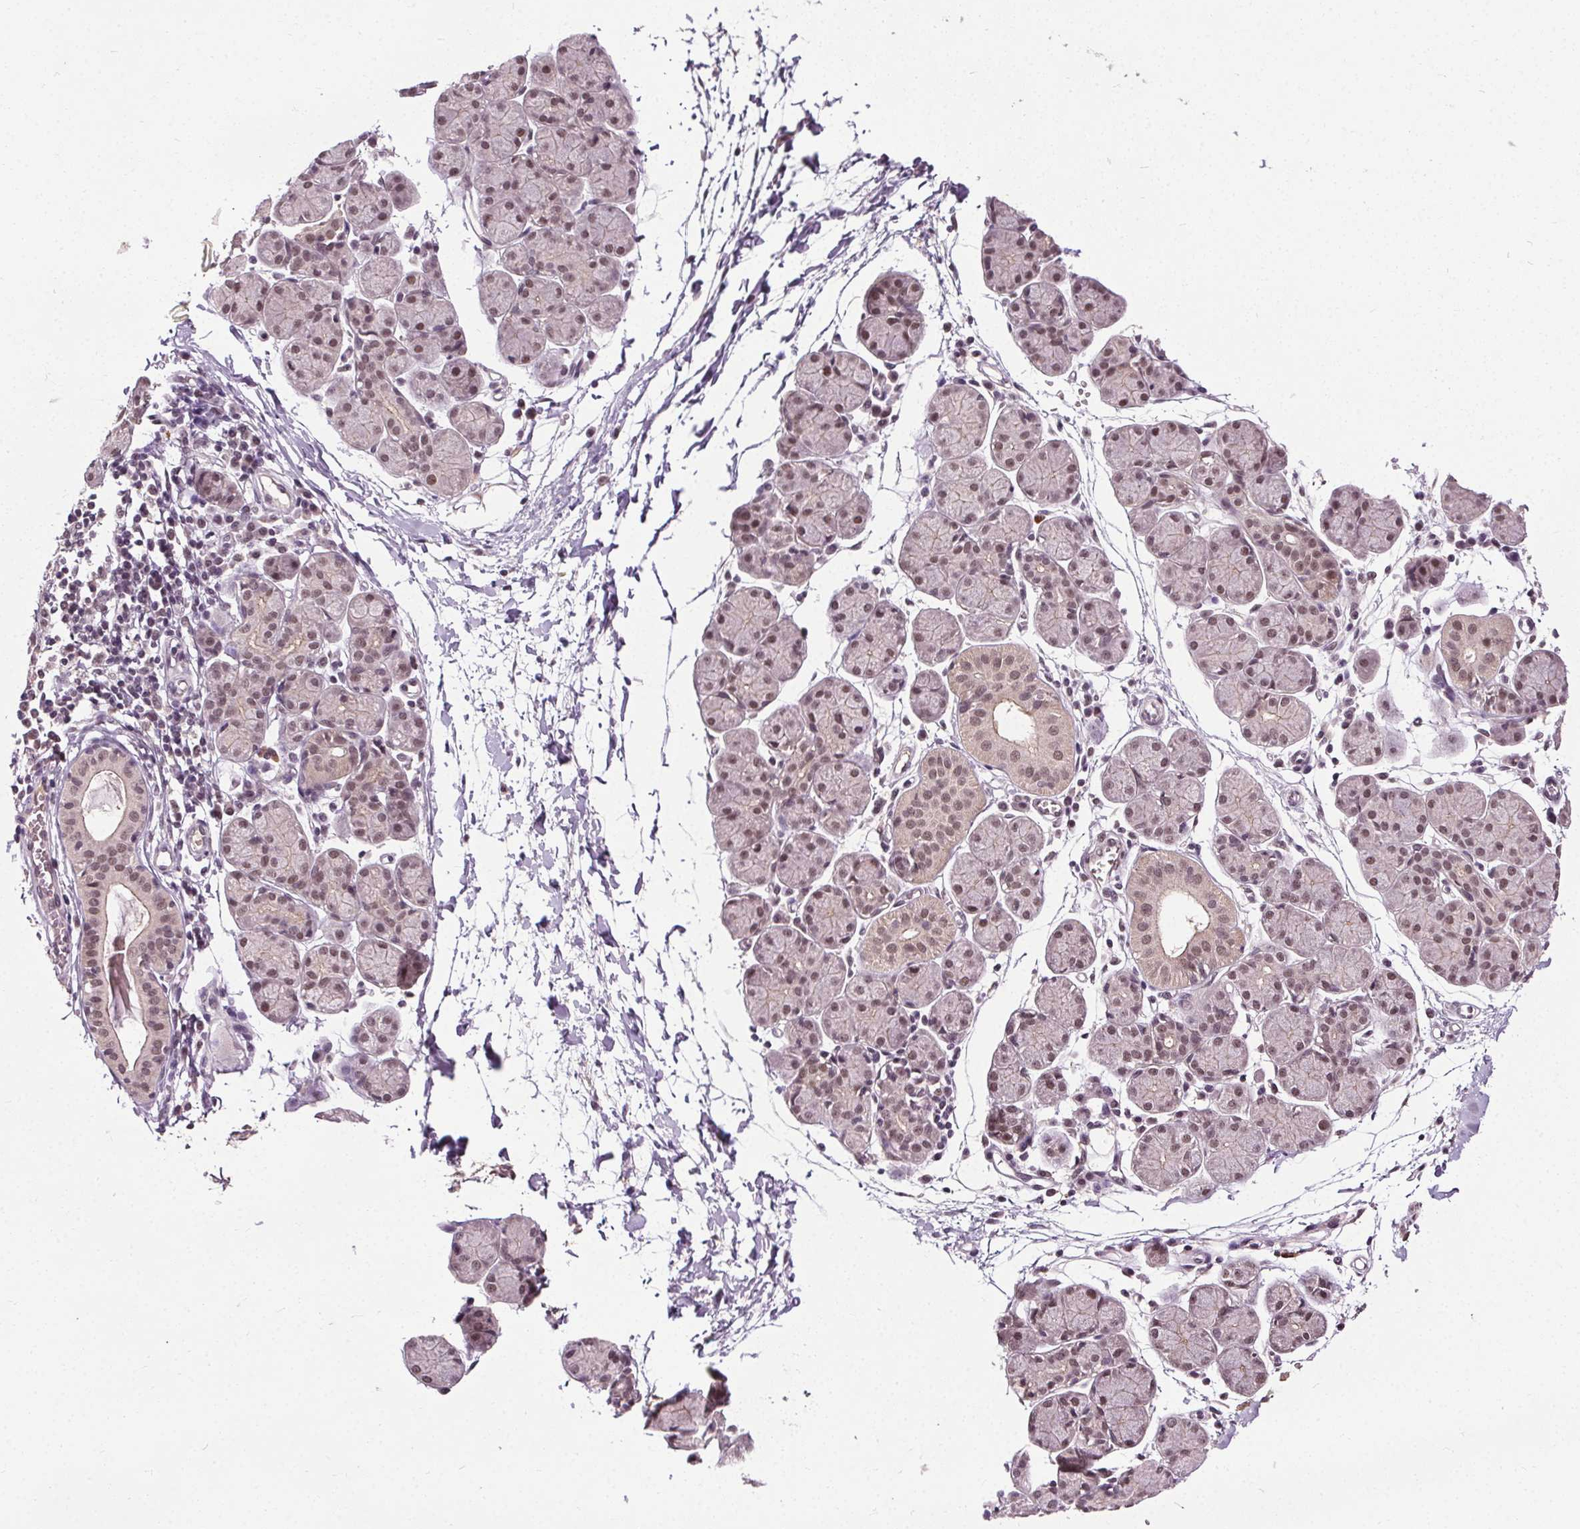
{"staining": {"intensity": "moderate", "quantity": ">75%", "location": "nuclear"}, "tissue": "salivary gland", "cell_type": "Glandular cells", "image_type": "normal", "snomed": [{"axis": "morphology", "description": "Normal tissue, NOS"}, {"axis": "morphology", "description": "Inflammation, NOS"}, {"axis": "topography", "description": "Lymph node"}, {"axis": "topography", "description": "Salivary gland"}], "caption": "Immunohistochemical staining of normal salivary gland reveals moderate nuclear protein positivity in about >75% of glandular cells. The protein of interest is stained brown, and the nuclei are stained in blue (DAB IHC with brightfield microscopy, high magnification).", "gene": "MED6", "patient": {"sex": "male", "age": 3}}